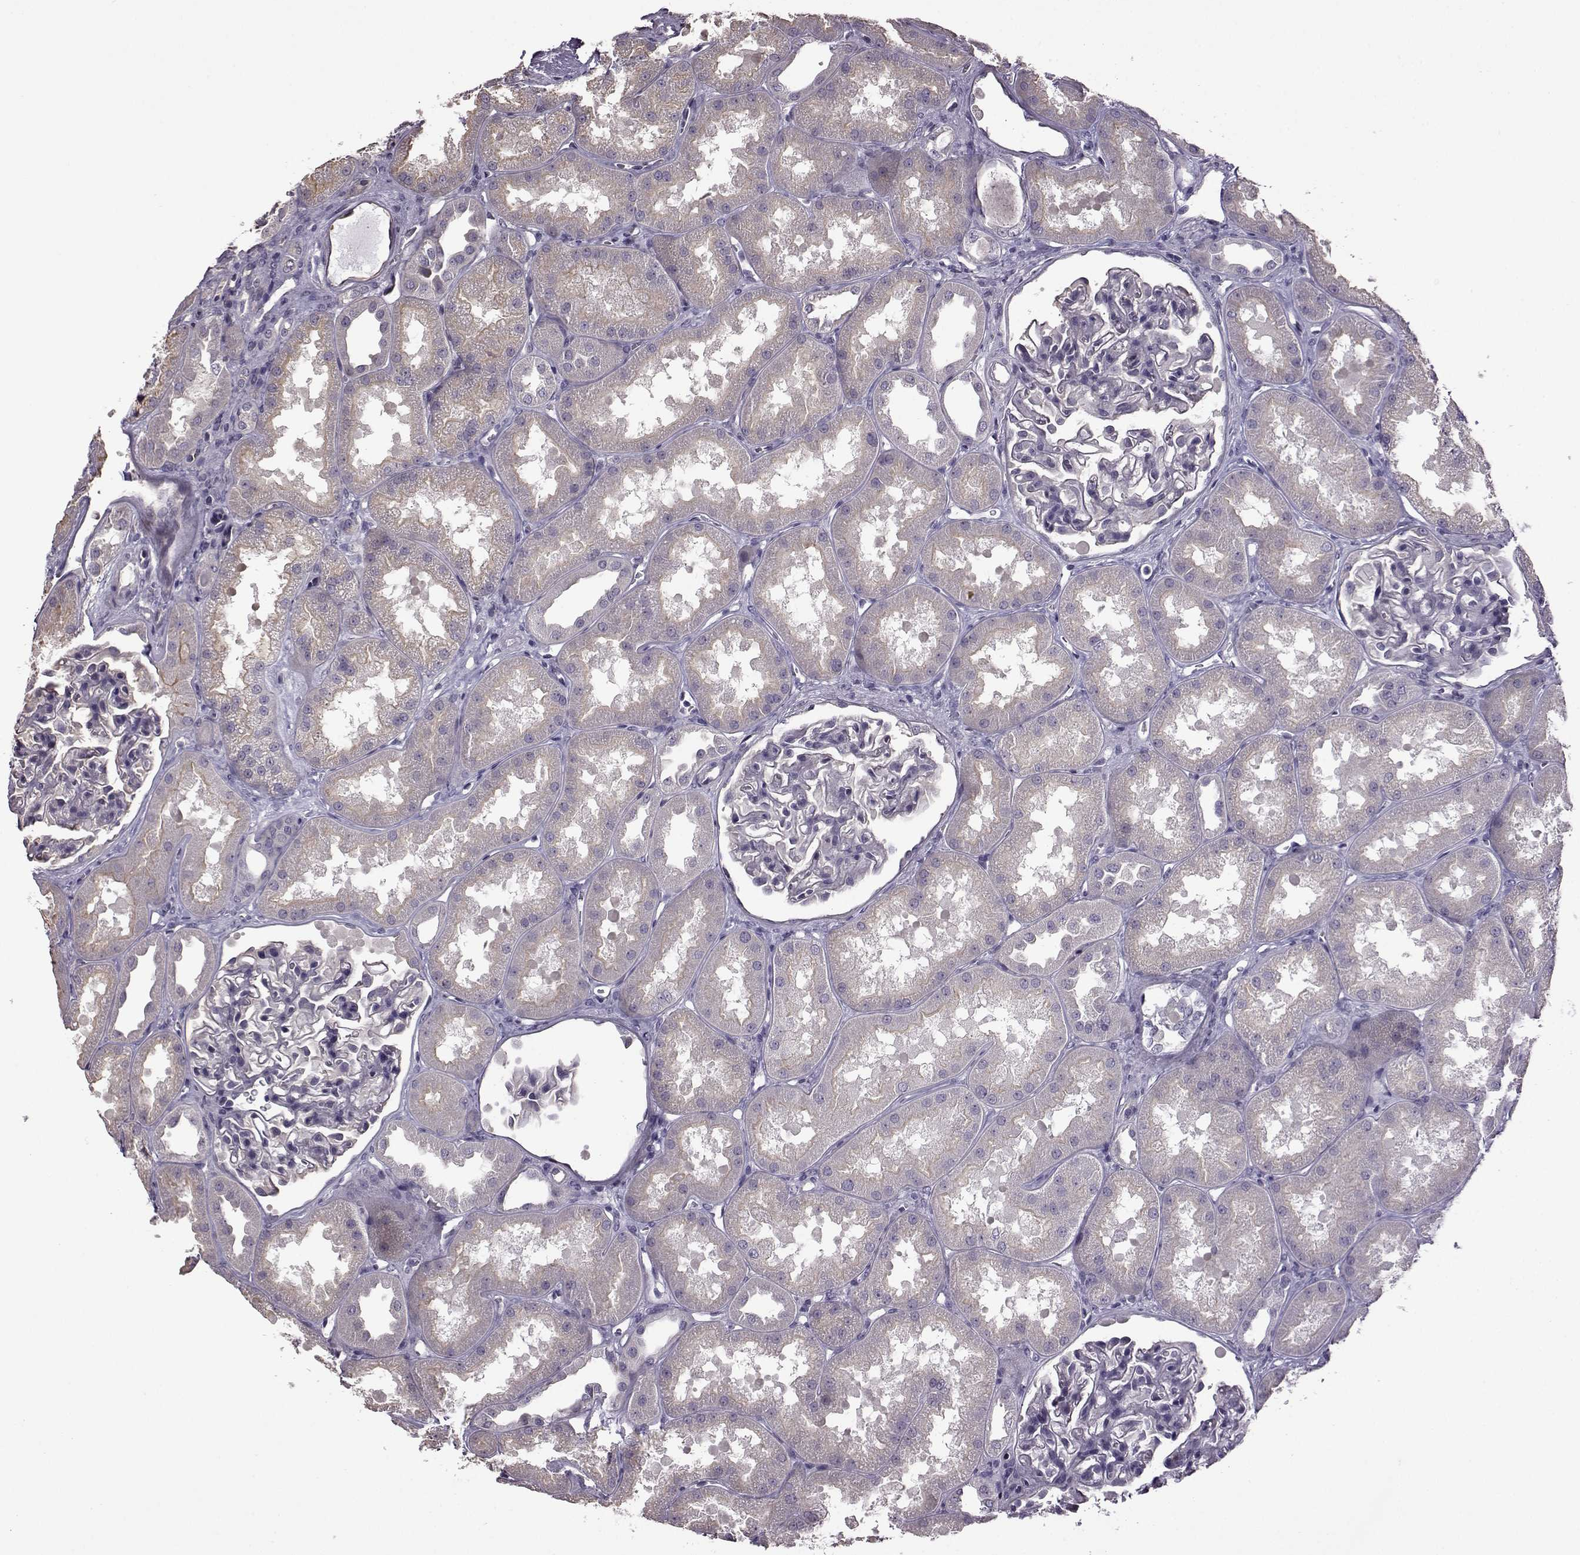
{"staining": {"intensity": "negative", "quantity": "none", "location": "none"}, "tissue": "kidney", "cell_type": "Cells in glomeruli", "image_type": "normal", "snomed": [{"axis": "morphology", "description": "Normal tissue, NOS"}, {"axis": "topography", "description": "Kidney"}], "caption": "The histopathology image demonstrates no significant expression in cells in glomeruli of kidney.", "gene": "EDDM3B", "patient": {"sex": "male", "age": 61}}